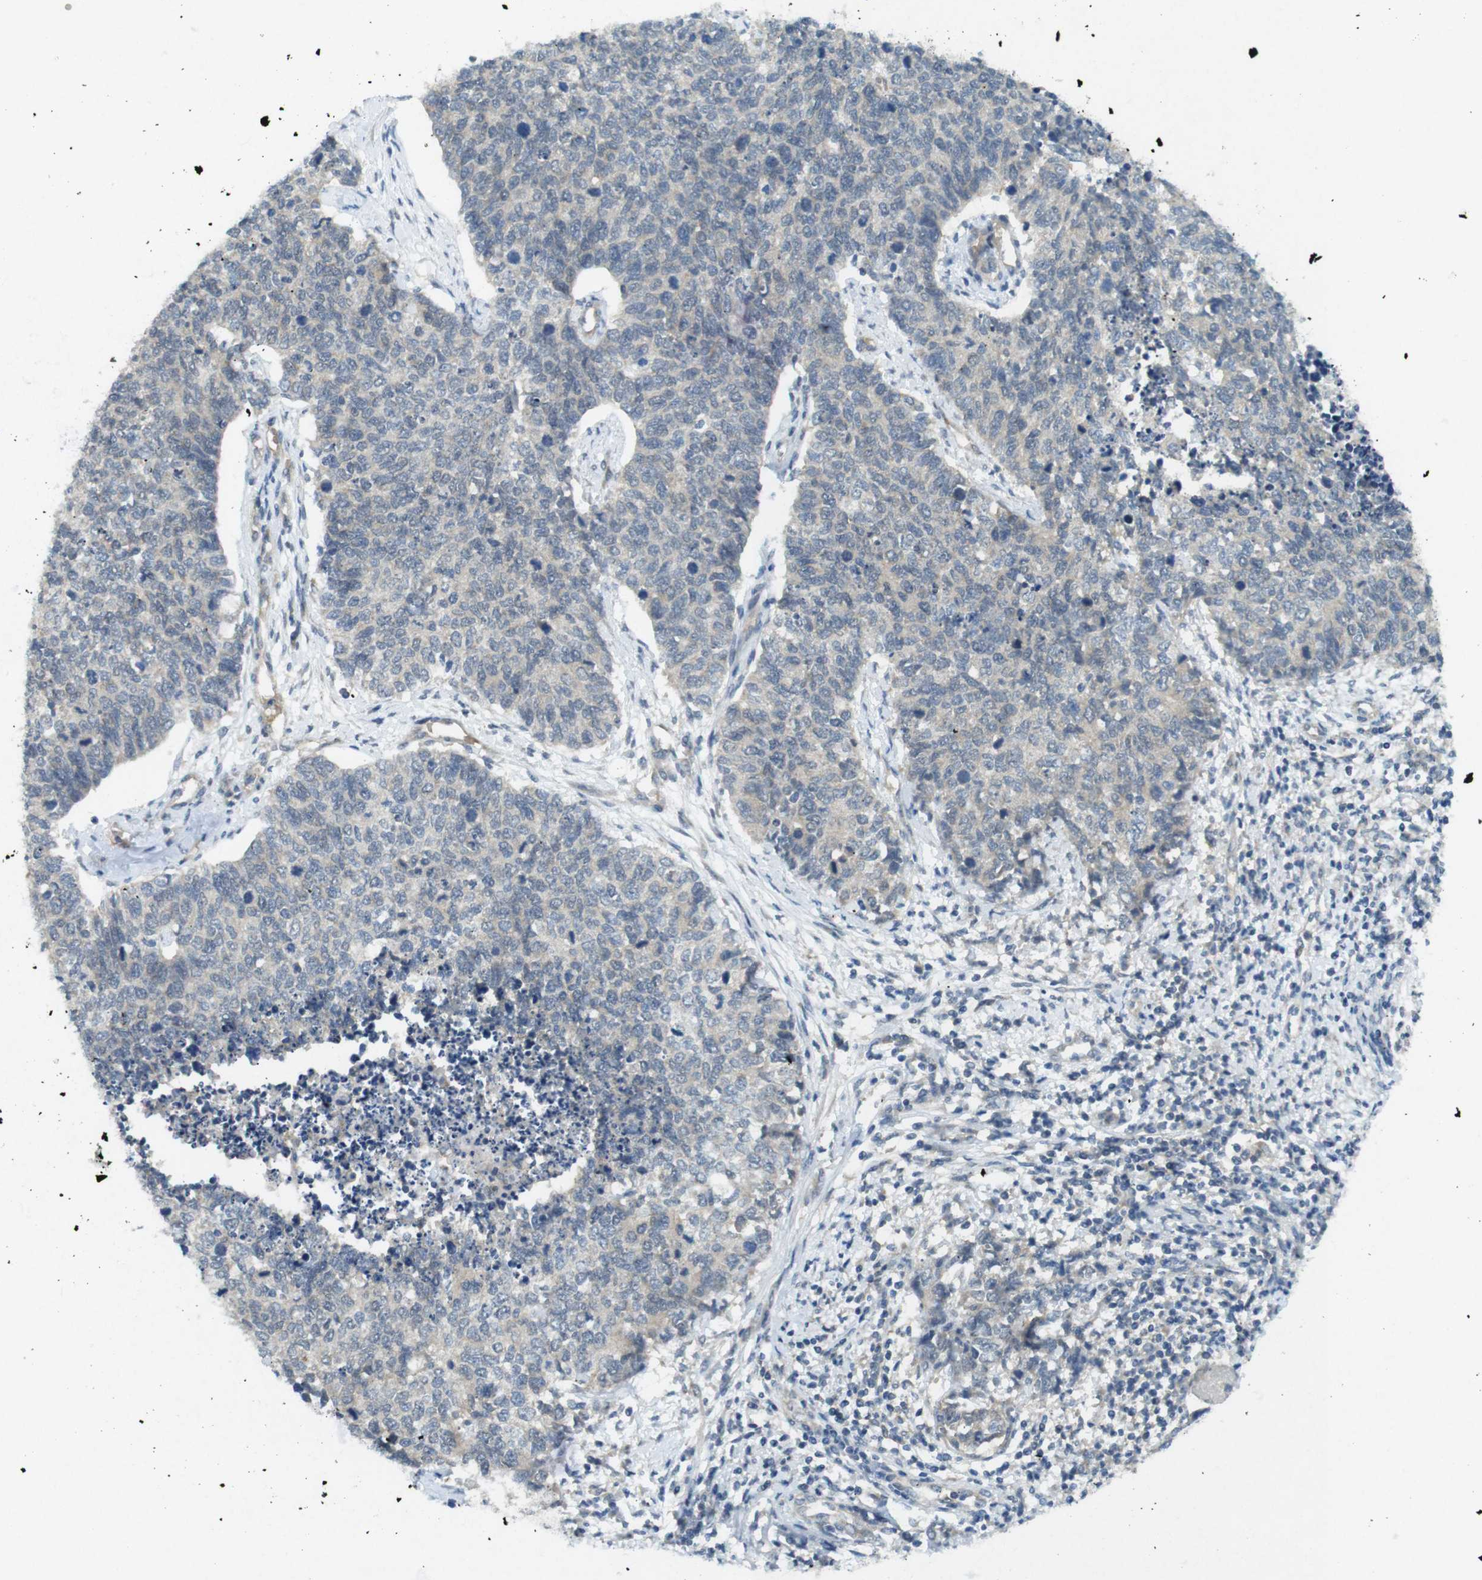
{"staining": {"intensity": "negative", "quantity": "none", "location": "none"}, "tissue": "cervical cancer", "cell_type": "Tumor cells", "image_type": "cancer", "snomed": [{"axis": "morphology", "description": "Squamous cell carcinoma, NOS"}, {"axis": "topography", "description": "Cervix"}], "caption": "High magnification brightfield microscopy of cervical squamous cell carcinoma stained with DAB (brown) and counterstained with hematoxylin (blue): tumor cells show no significant expression. (DAB (3,3'-diaminobenzidine) immunohistochemistry visualized using brightfield microscopy, high magnification).", "gene": "SUGT1", "patient": {"sex": "female", "age": 63}}